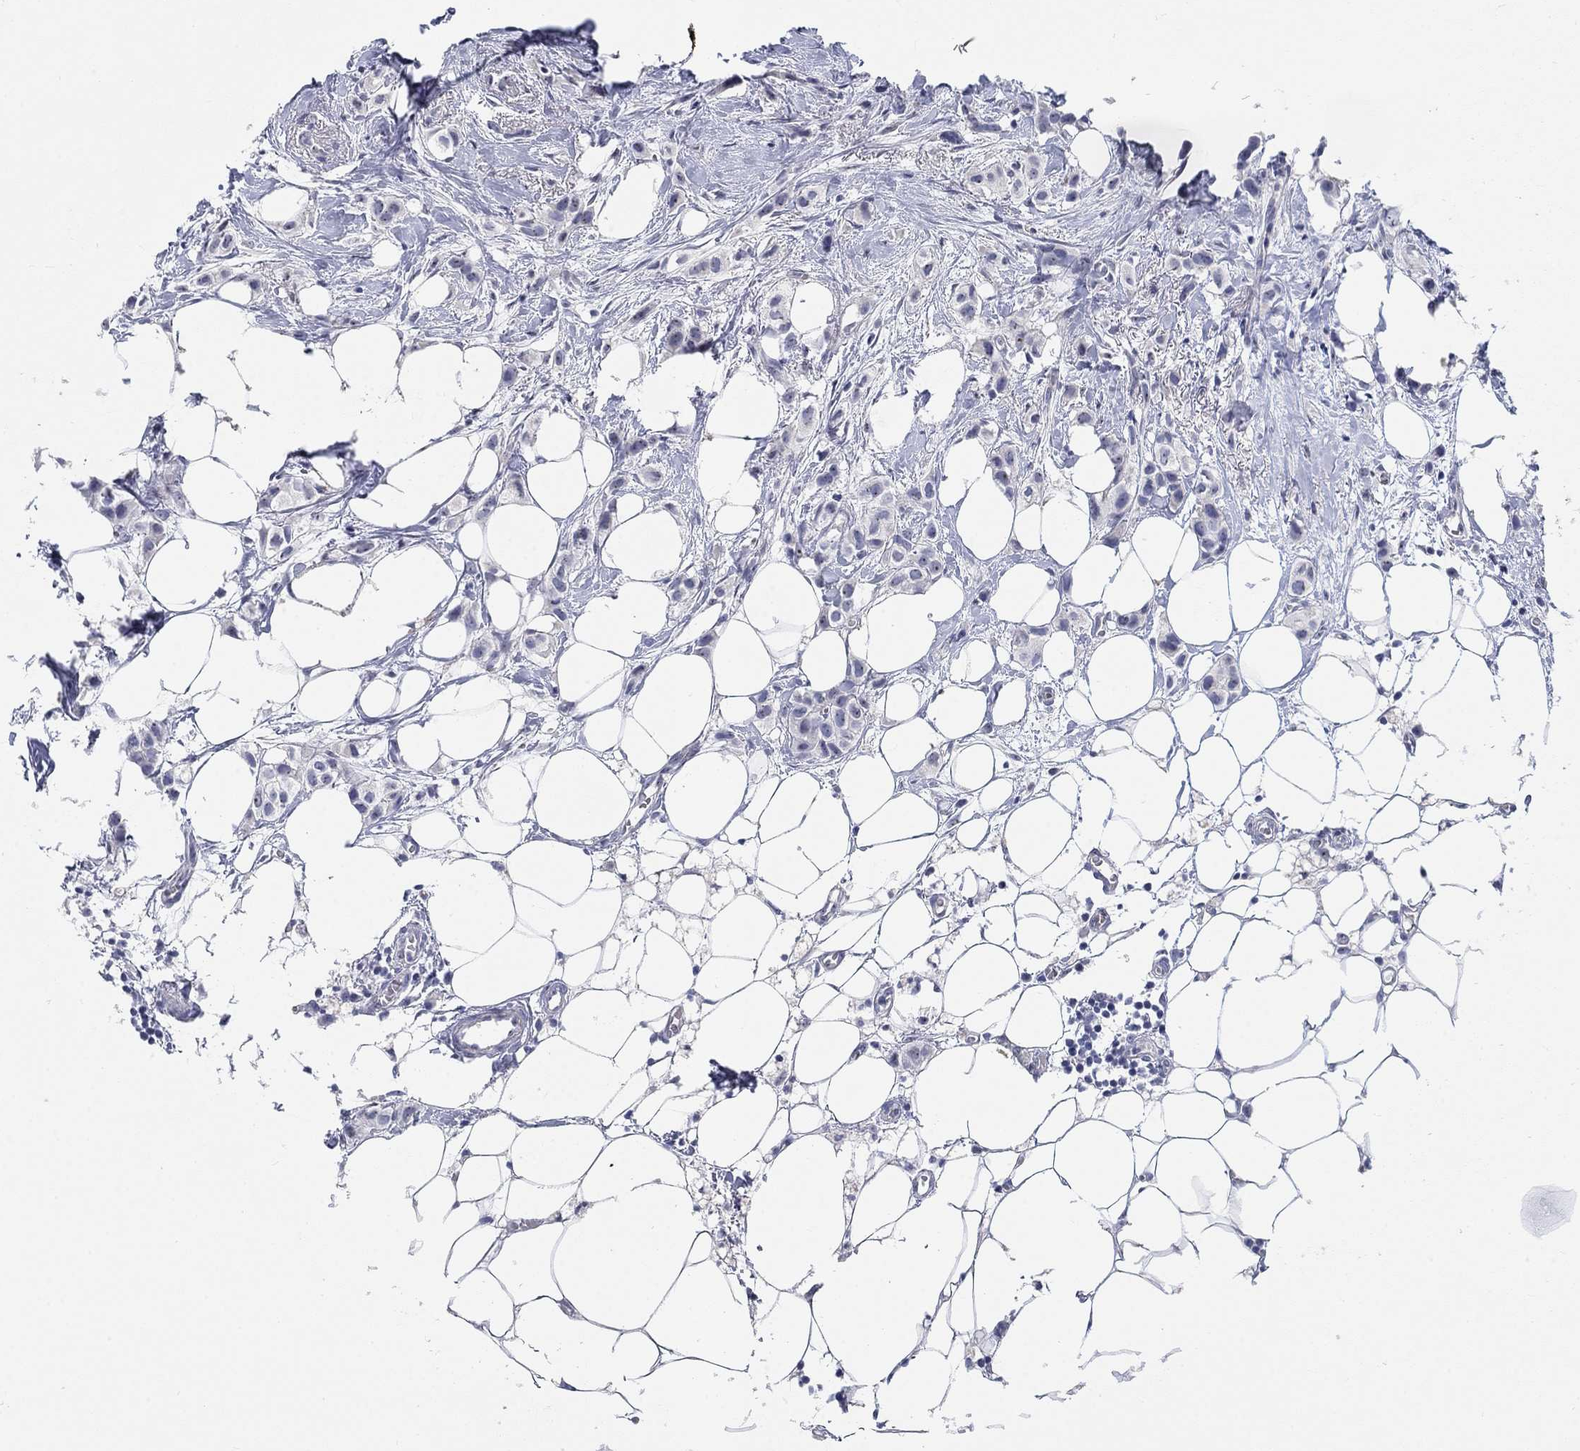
{"staining": {"intensity": "negative", "quantity": "none", "location": "none"}, "tissue": "breast cancer", "cell_type": "Tumor cells", "image_type": "cancer", "snomed": [{"axis": "morphology", "description": "Duct carcinoma"}, {"axis": "topography", "description": "Breast"}], "caption": "This is an immunohistochemistry micrograph of human breast cancer (intraductal carcinoma). There is no expression in tumor cells.", "gene": "SMIM18", "patient": {"sex": "female", "age": 85}}